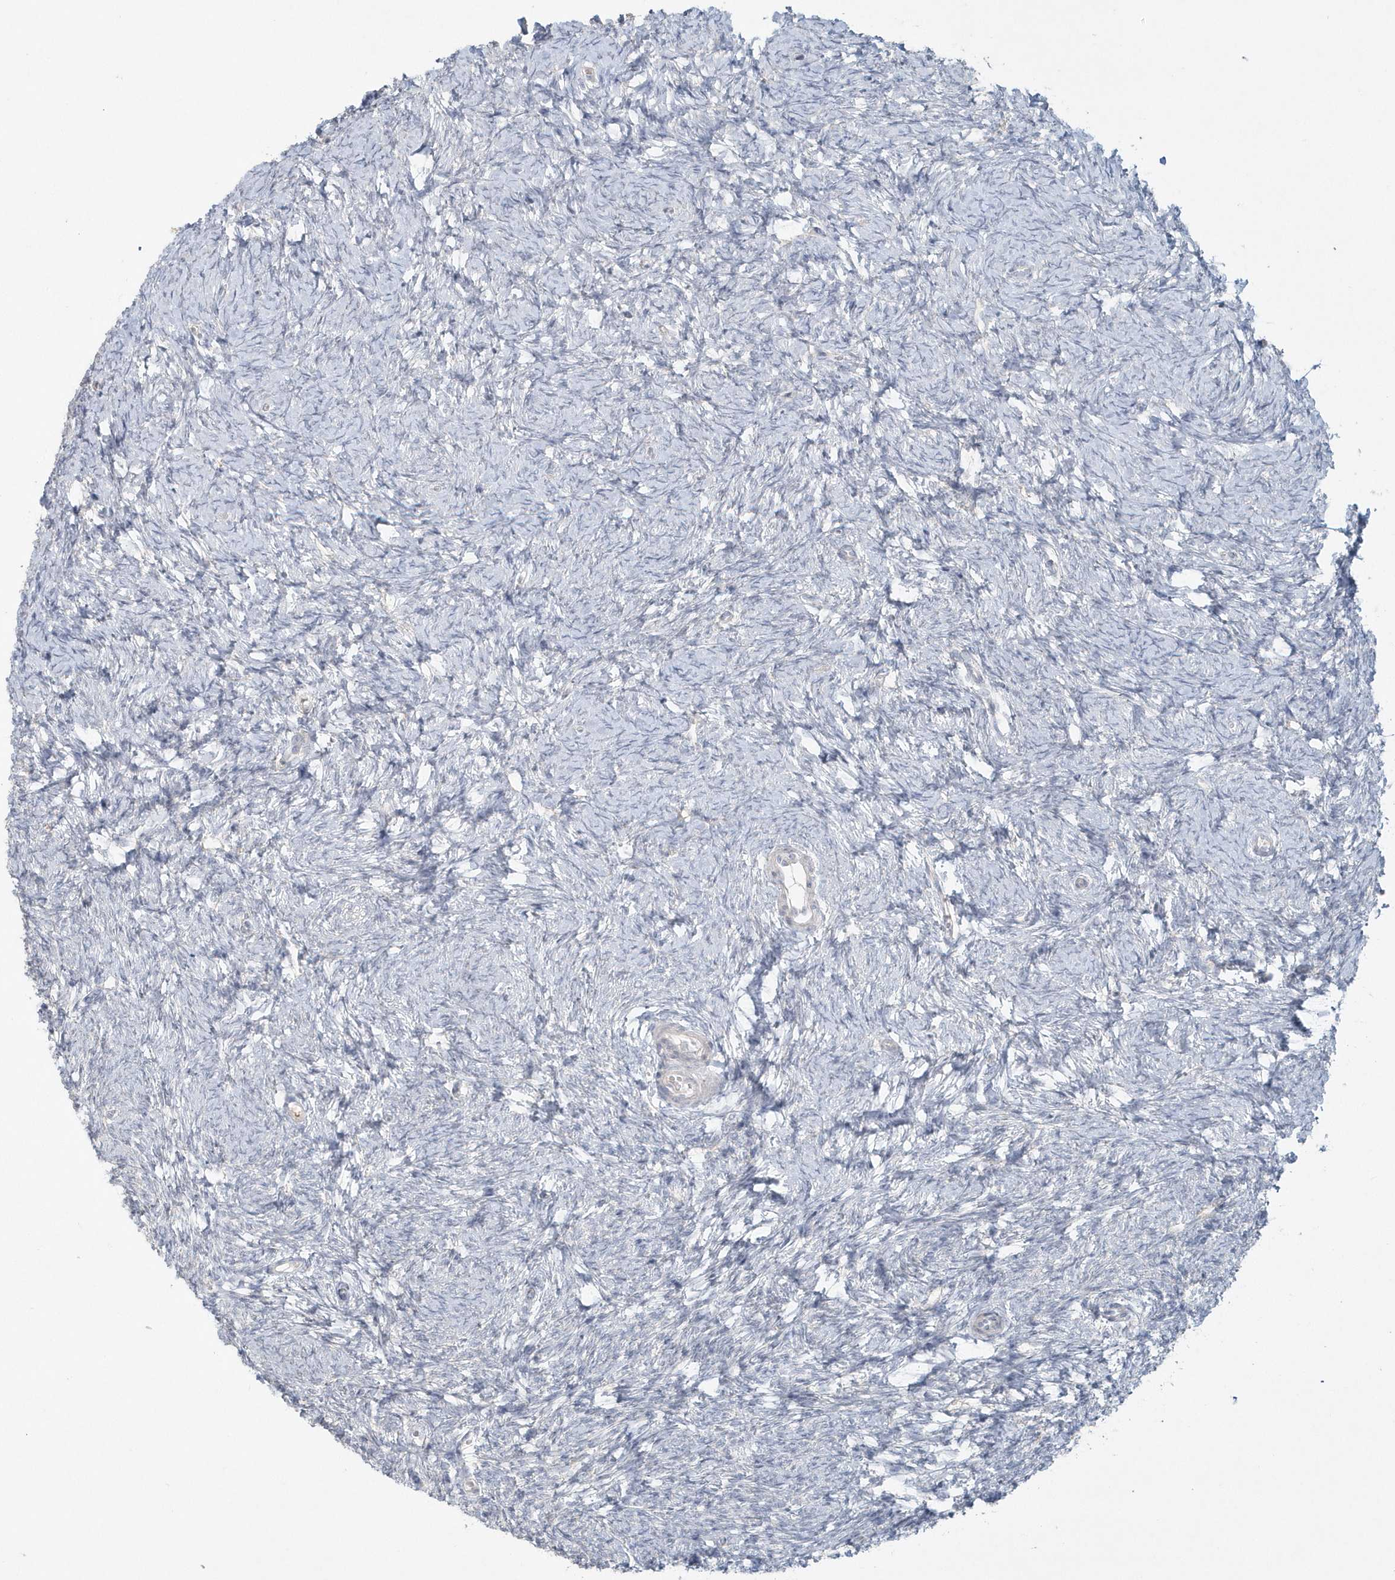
{"staining": {"intensity": "moderate", "quantity": "25%-75%", "location": "cytoplasmic/membranous"}, "tissue": "ovary", "cell_type": "Follicle cells", "image_type": "normal", "snomed": [{"axis": "morphology", "description": "Normal tissue, NOS"}, {"axis": "morphology", "description": "Cyst, NOS"}, {"axis": "topography", "description": "Ovary"}], "caption": "Protein expression analysis of benign ovary shows moderate cytoplasmic/membranous staining in approximately 25%-75% of follicle cells. (DAB IHC, brown staining for protein, blue staining for nuclei).", "gene": "BLTP3A", "patient": {"sex": "female", "age": 33}}